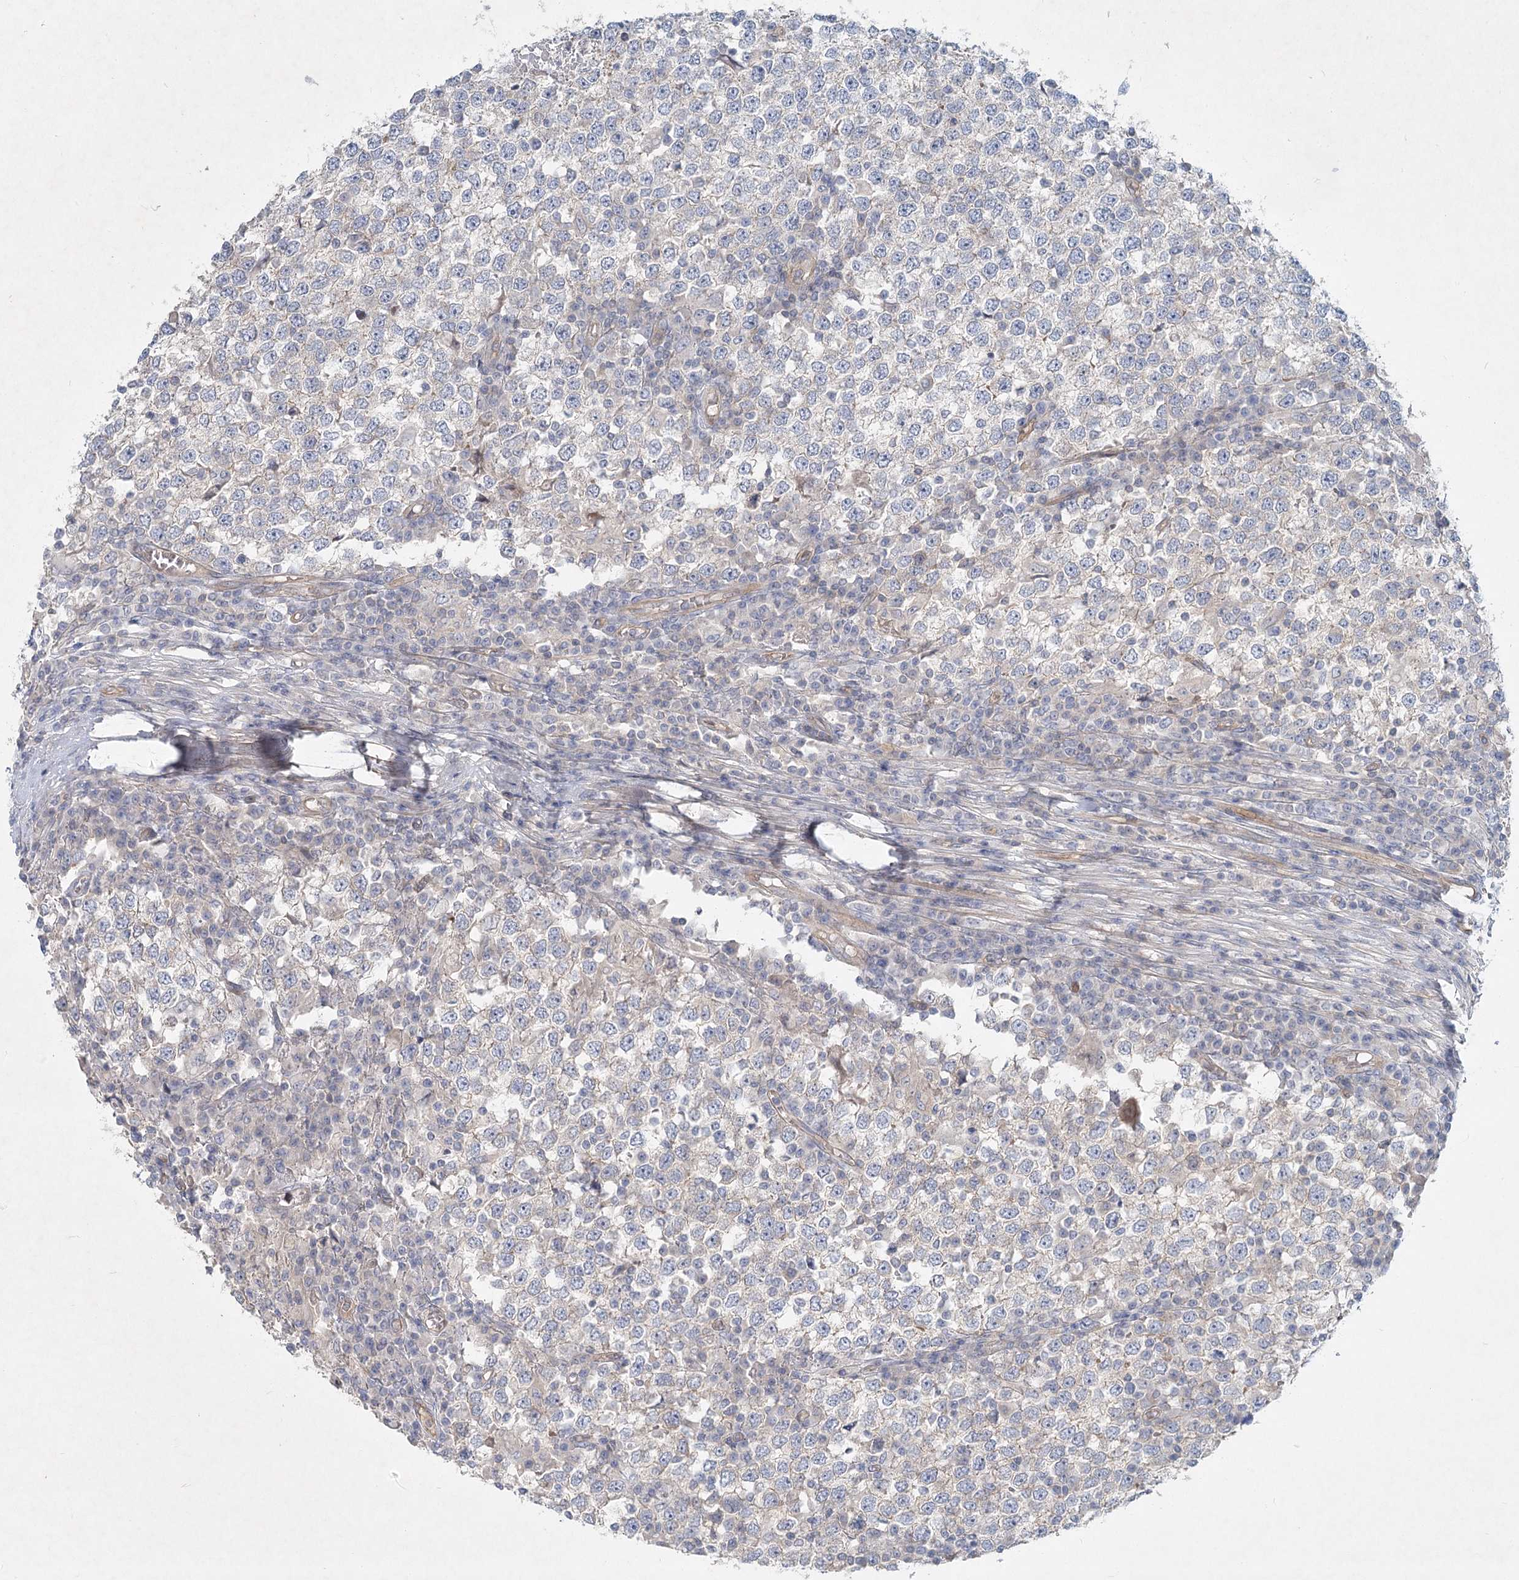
{"staining": {"intensity": "weak", "quantity": "<25%", "location": "cytoplasmic/membranous"}, "tissue": "testis cancer", "cell_type": "Tumor cells", "image_type": "cancer", "snomed": [{"axis": "morphology", "description": "Seminoma, NOS"}, {"axis": "topography", "description": "Testis"}], "caption": "A high-resolution micrograph shows immunohistochemistry staining of testis seminoma, which reveals no significant positivity in tumor cells. (Stains: DAB IHC with hematoxylin counter stain, Microscopy: brightfield microscopy at high magnification).", "gene": "DNMBP", "patient": {"sex": "male", "age": 65}}